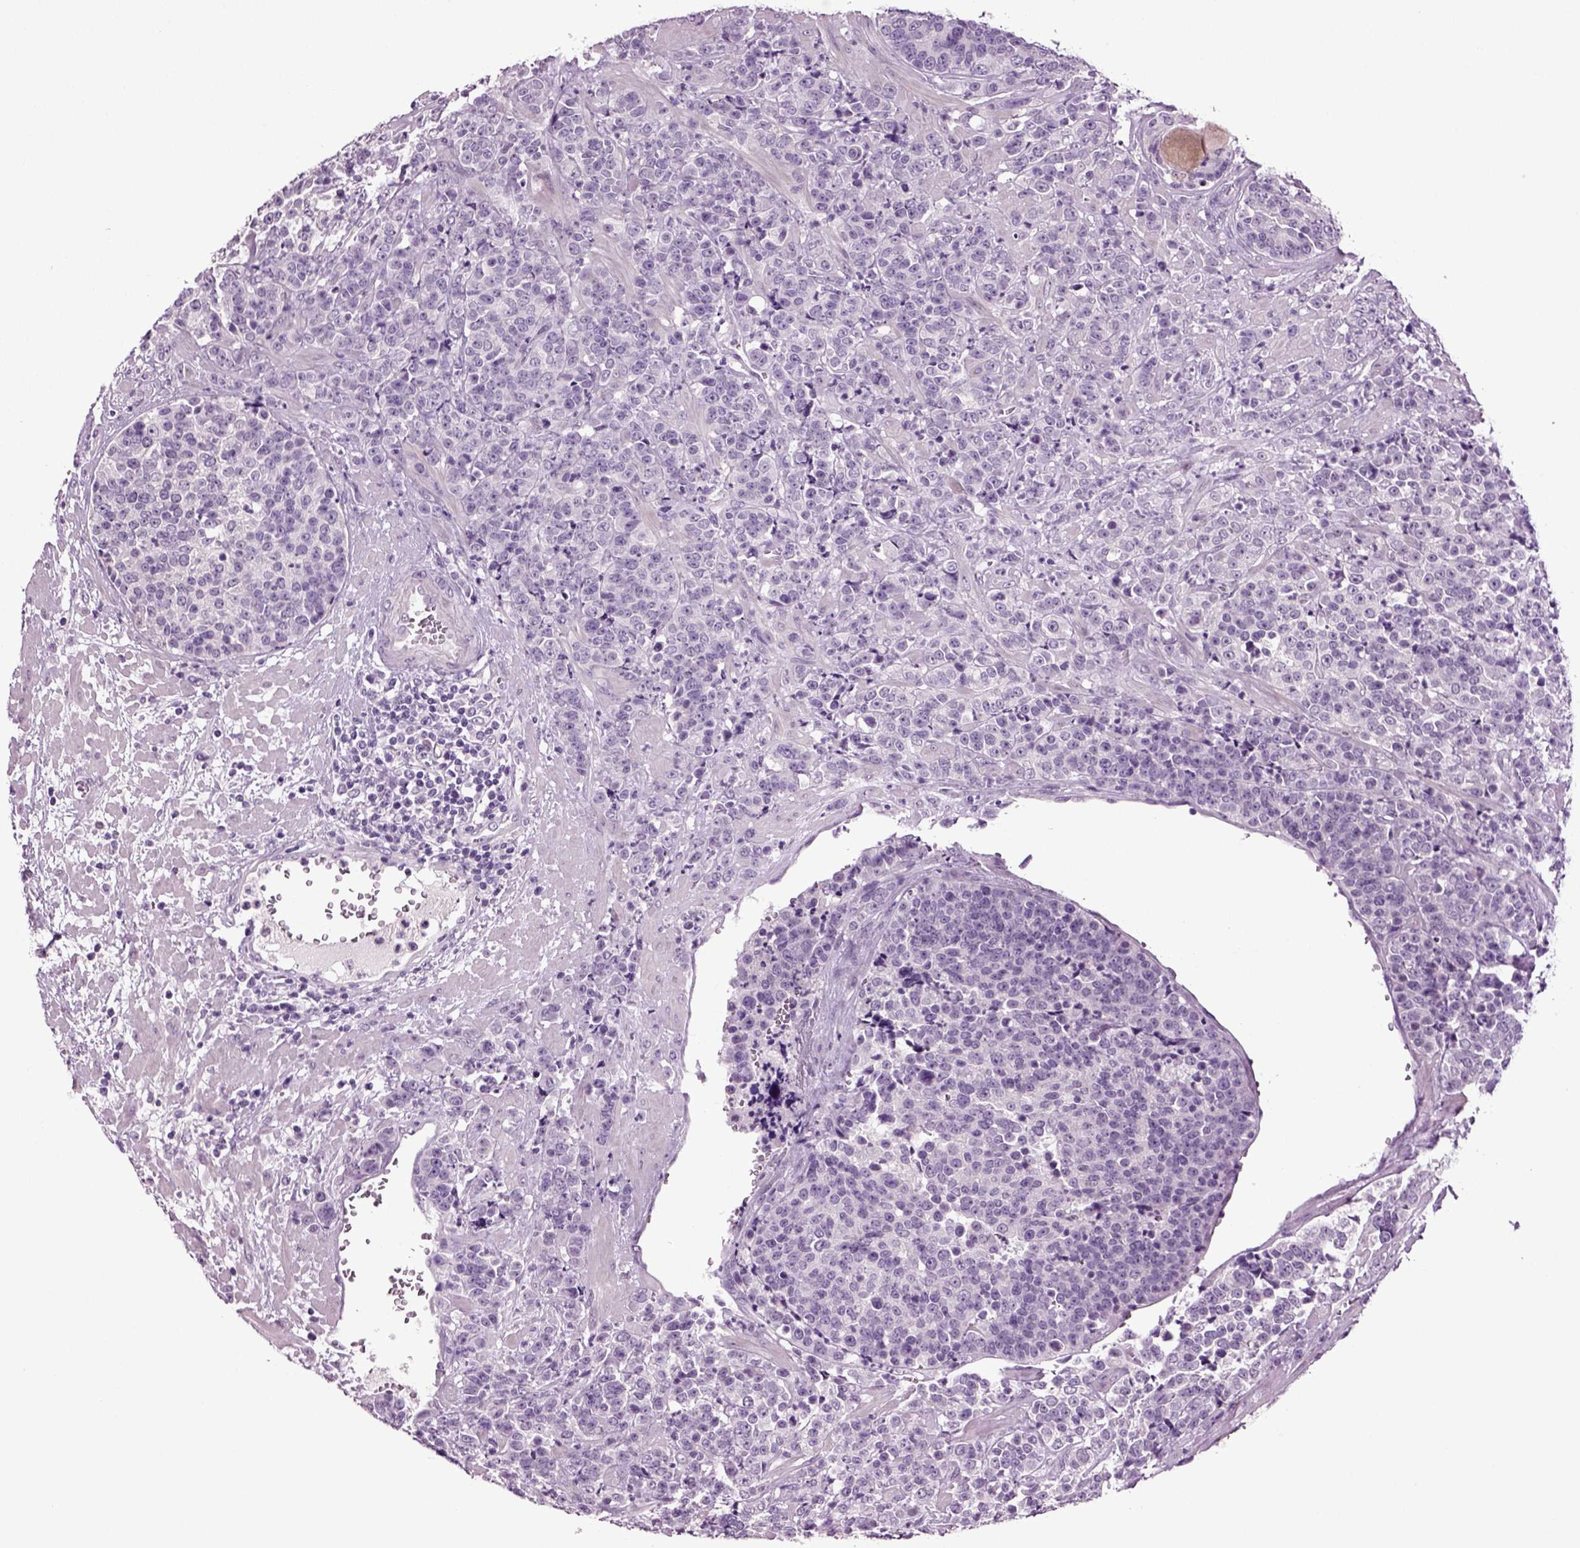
{"staining": {"intensity": "negative", "quantity": "none", "location": "none"}, "tissue": "prostate cancer", "cell_type": "Tumor cells", "image_type": "cancer", "snomed": [{"axis": "morphology", "description": "Adenocarcinoma, NOS"}, {"axis": "topography", "description": "Prostate"}], "caption": "Immunohistochemistry of human prostate cancer shows no staining in tumor cells.", "gene": "SLC17A6", "patient": {"sex": "male", "age": 67}}